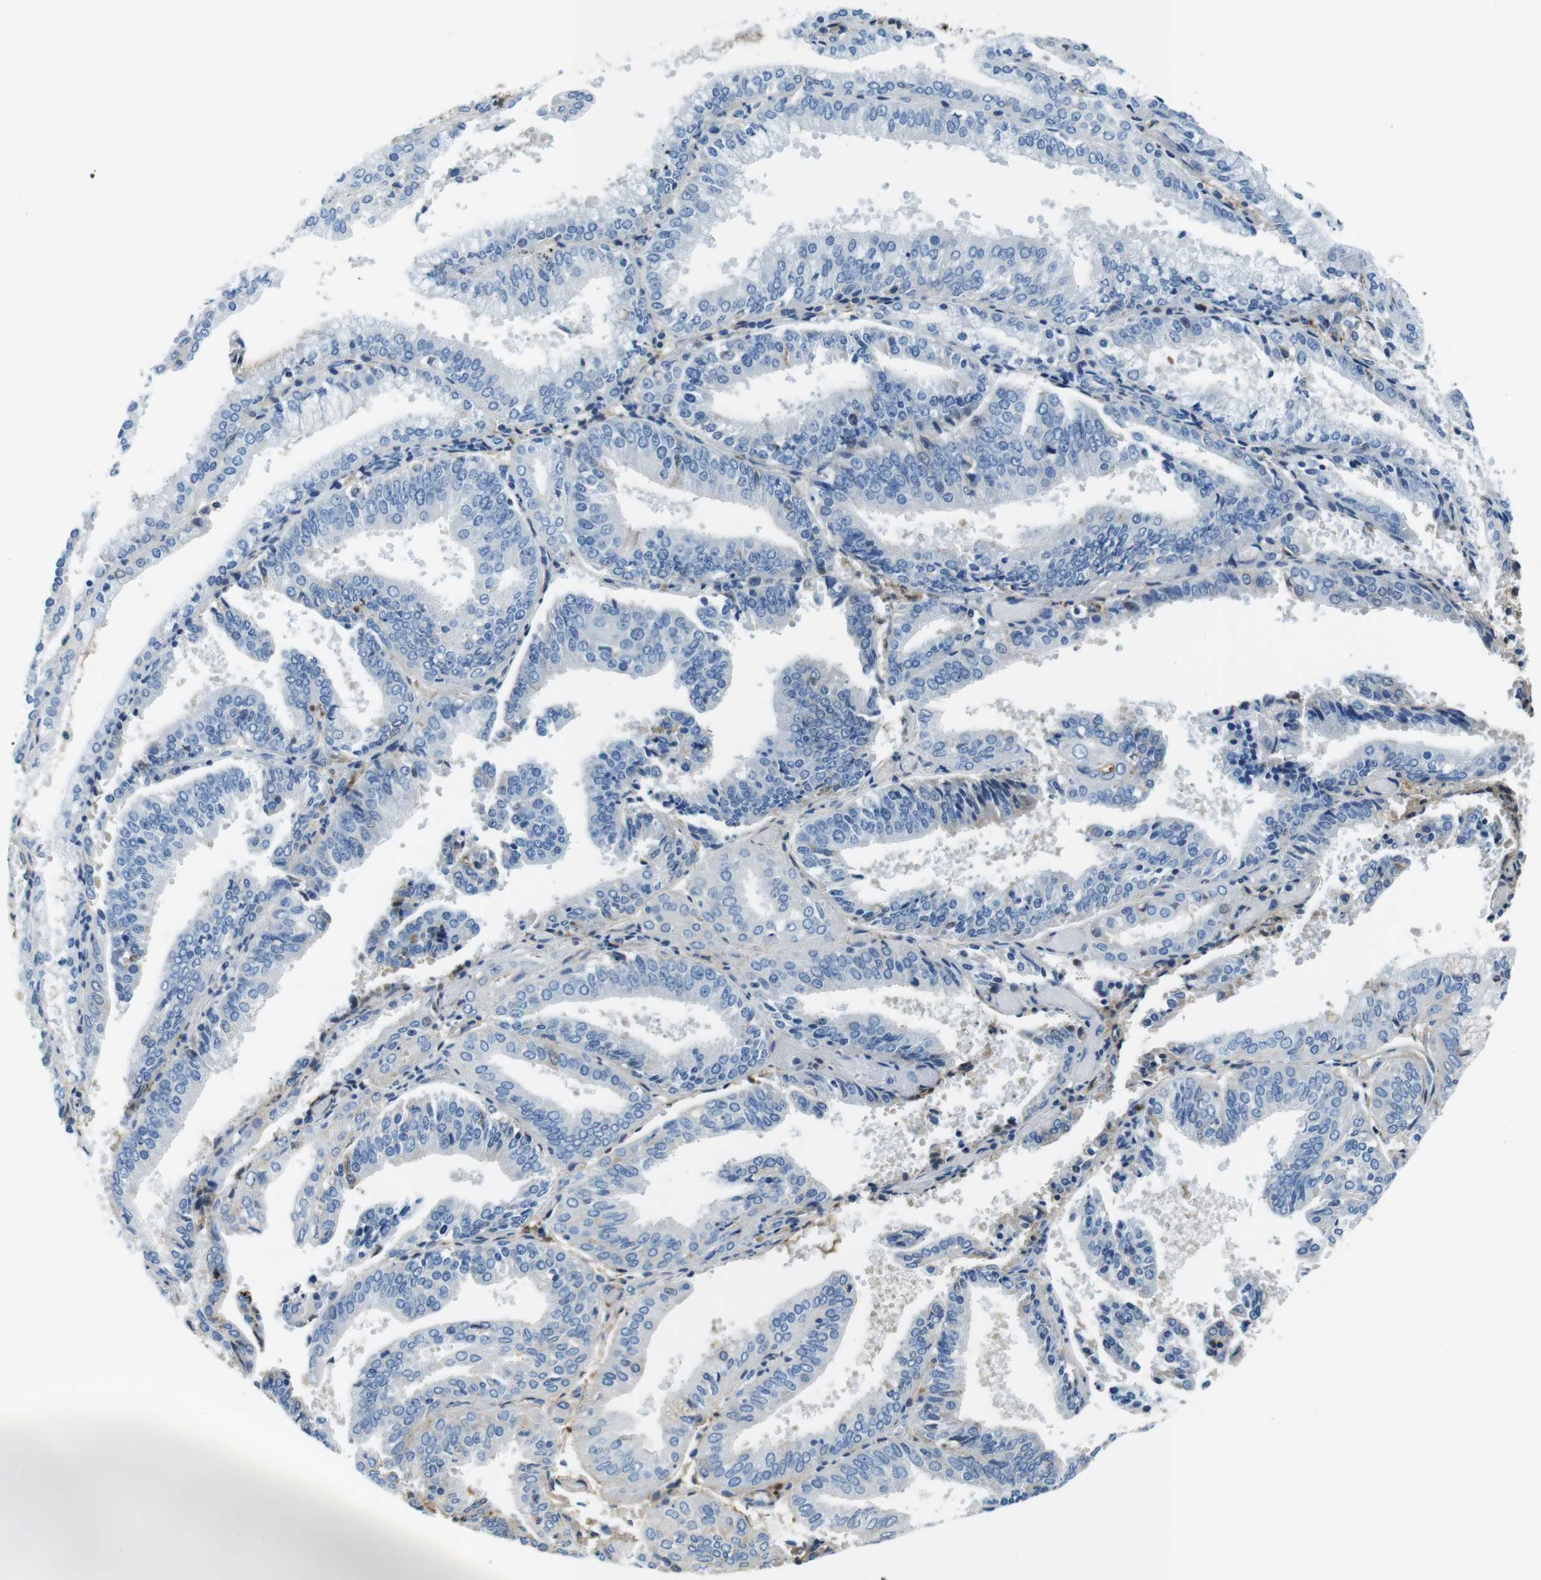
{"staining": {"intensity": "negative", "quantity": "none", "location": "none"}, "tissue": "endometrial cancer", "cell_type": "Tumor cells", "image_type": "cancer", "snomed": [{"axis": "morphology", "description": "Adenocarcinoma, NOS"}, {"axis": "topography", "description": "Endometrium"}], "caption": "High power microscopy photomicrograph of an immunohistochemistry (IHC) photomicrograph of endometrial adenocarcinoma, revealing no significant staining in tumor cells. The staining was performed using DAB (3,3'-diaminobenzidine) to visualize the protein expression in brown, while the nuclei were stained in blue with hematoxylin (Magnification: 20x).", "gene": "IGKC", "patient": {"sex": "female", "age": 63}}